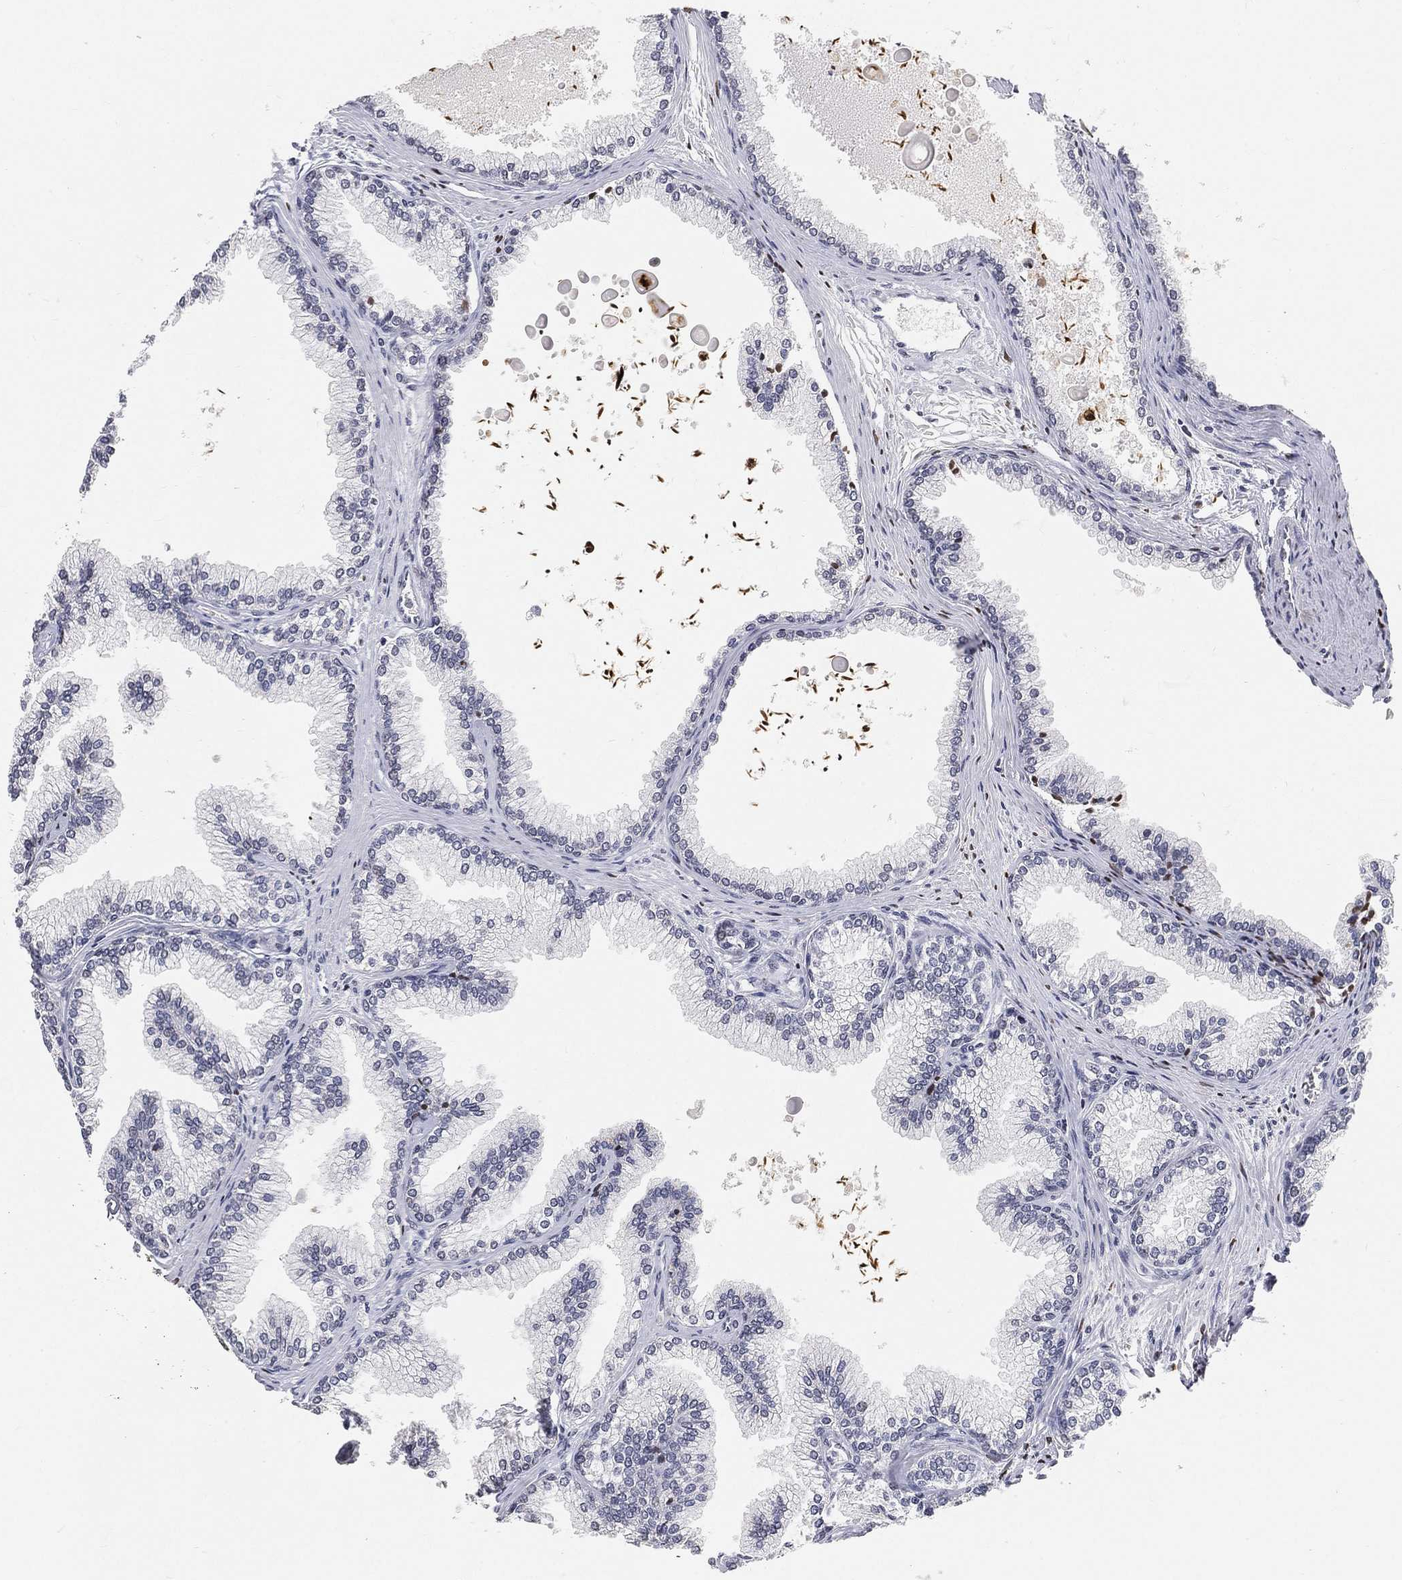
{"staining": {"intensity": "negative", "quantity": "none", "location": "none"}, "tissue": "prostate", "cell_type": "Glandular cells", "image_type": "normal", "snomed": [{"axis": "morphology", "description": "Normal tissue, NOS"}, {"axis": "topography", "description": "Prostate"}], "caption": "Glandular cells show no significant protein staining in normal prostate. (DAB (3,3'-diaminobenzidine) immunohistochemistry (IHC) with hematoxylin counter stain).", "gene": "ARG1", "patient": {"sex": "male", "age": 72}}